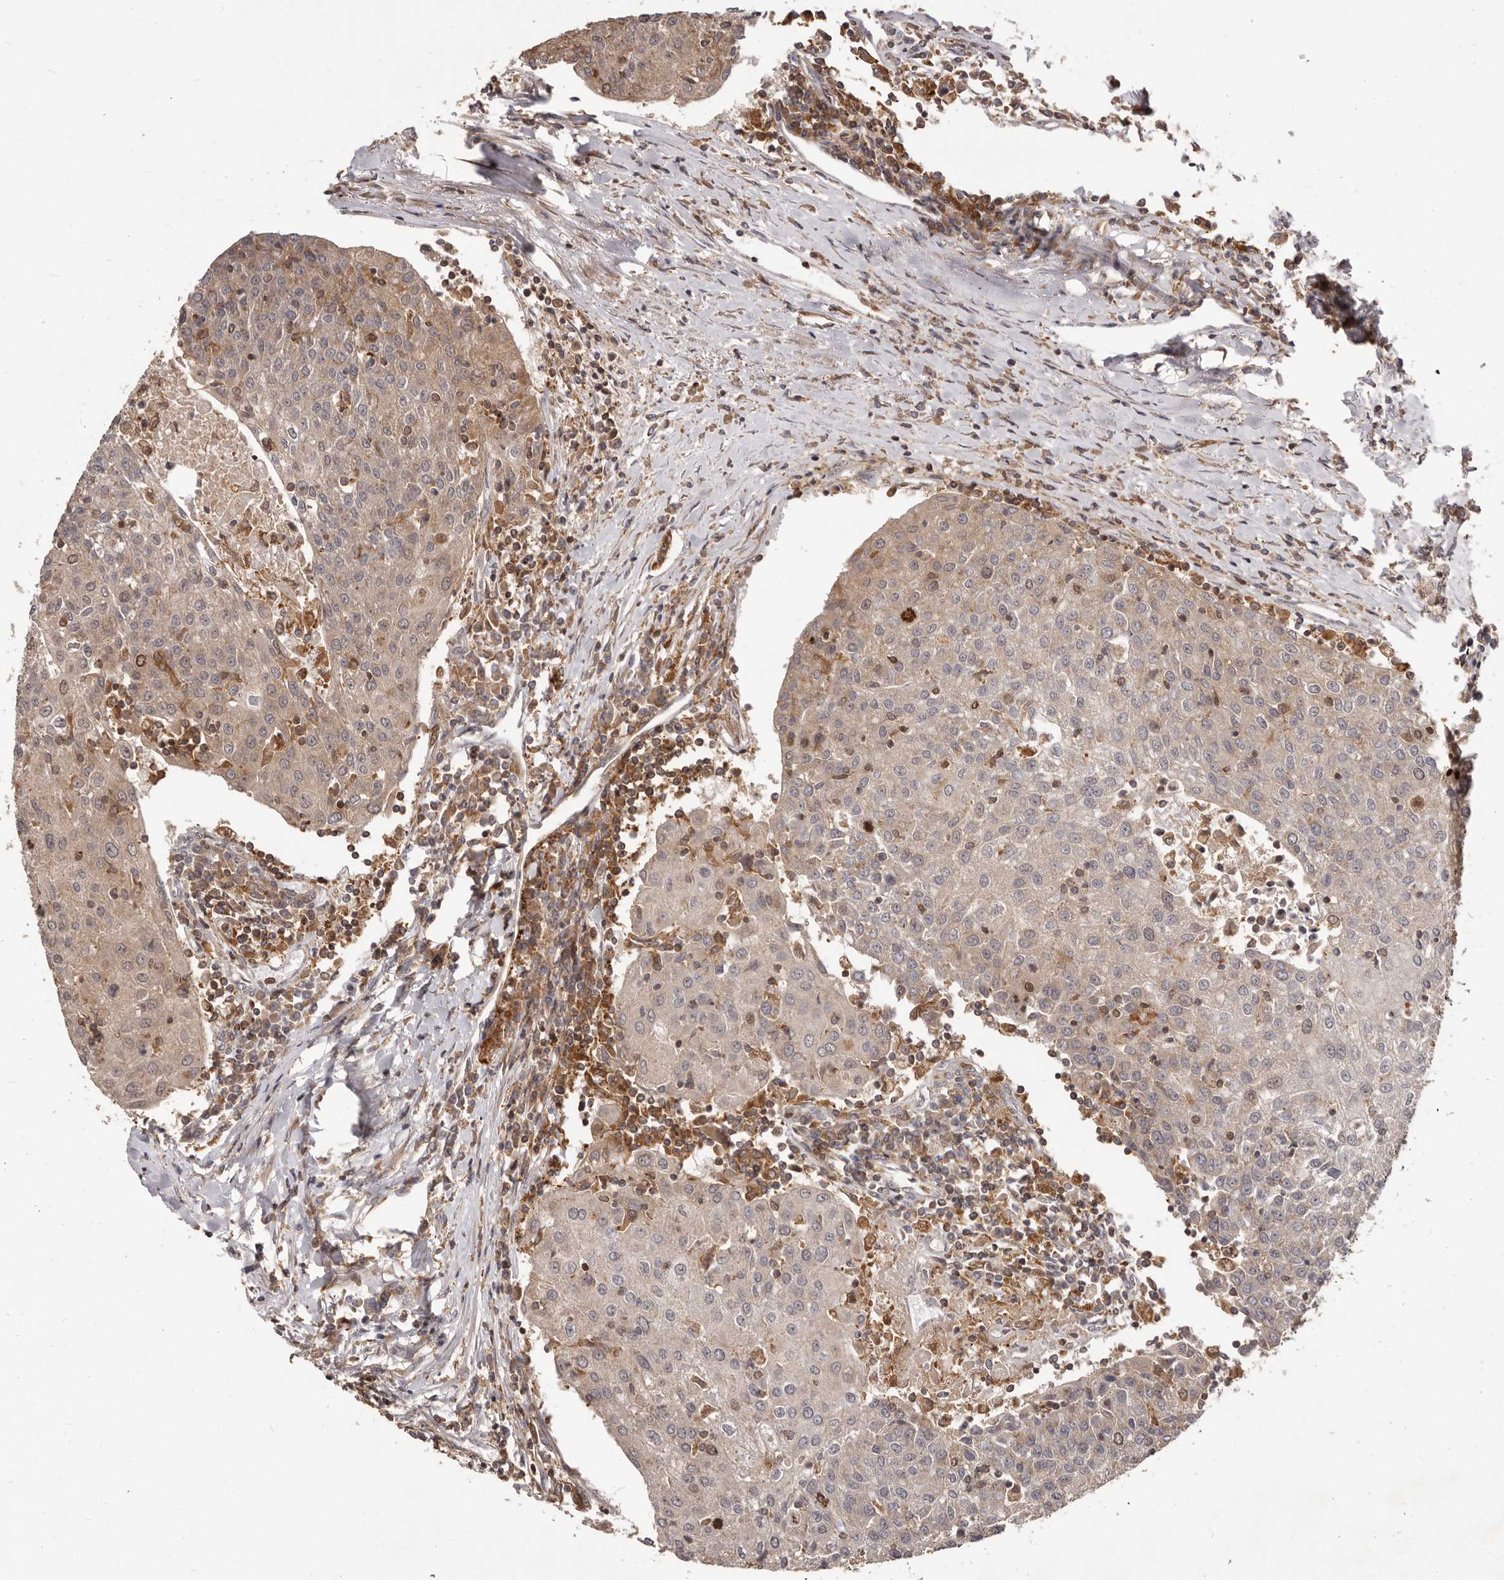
{"staining": {"intensity": "weak", "quantity": "25%-75%", "location": "cytoplasmic/membranous"}, "tissue": "urothelial cancer", "cell_type": "Tumor cells", "image_type": "cancer", "snomed": [{"axis": "morphology", "description": "Urothelial carcinoma, High grade"}, {"axis": "topography", "description": "Urinary bladder"}], "caption": "This micrograph displays IHC staining of urothelial cancer, with low weak cytoplasmic/membranous staining in approximately 25%-75% of tumor cells.", "gene": "RNF187", "patient": {"sex": "female", "age": 85}}